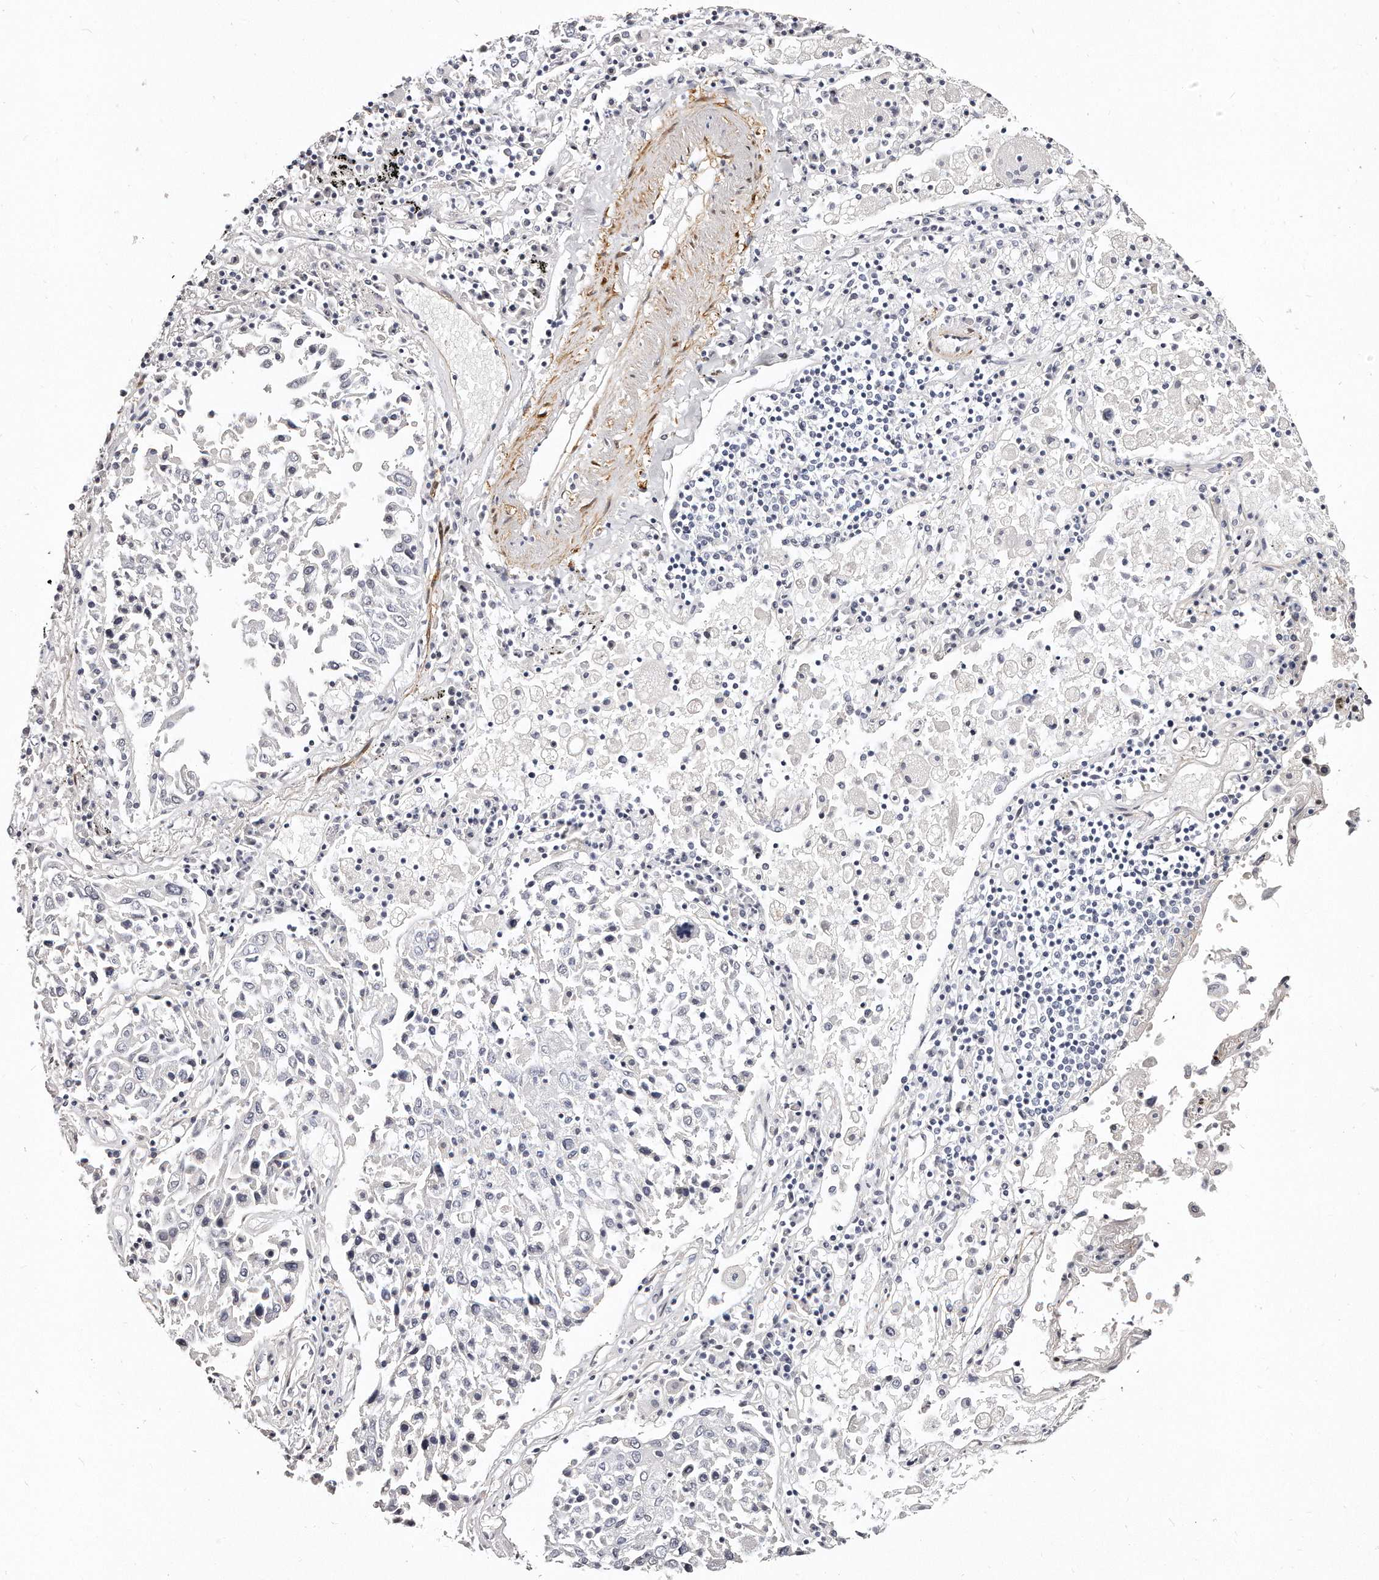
{"staining": {"intensity": "negative", "quantity": "none", "location": "none"}, "tissue": "lung cancer", "cell_type": "Tumor cells", "image_type": "cancer", "snomed": [{"axis": "morphology", "description": "Squamous cell carcinoma, NOS"}, {"axis": "topography", "description": "Lung"}], "caption": "Image shows no protein staining in tumor cells of lung cancer (squamous cell carcinoma) tissue.", "gene": "LMOD1", "patient": {"sex": "male", "age": 65}}